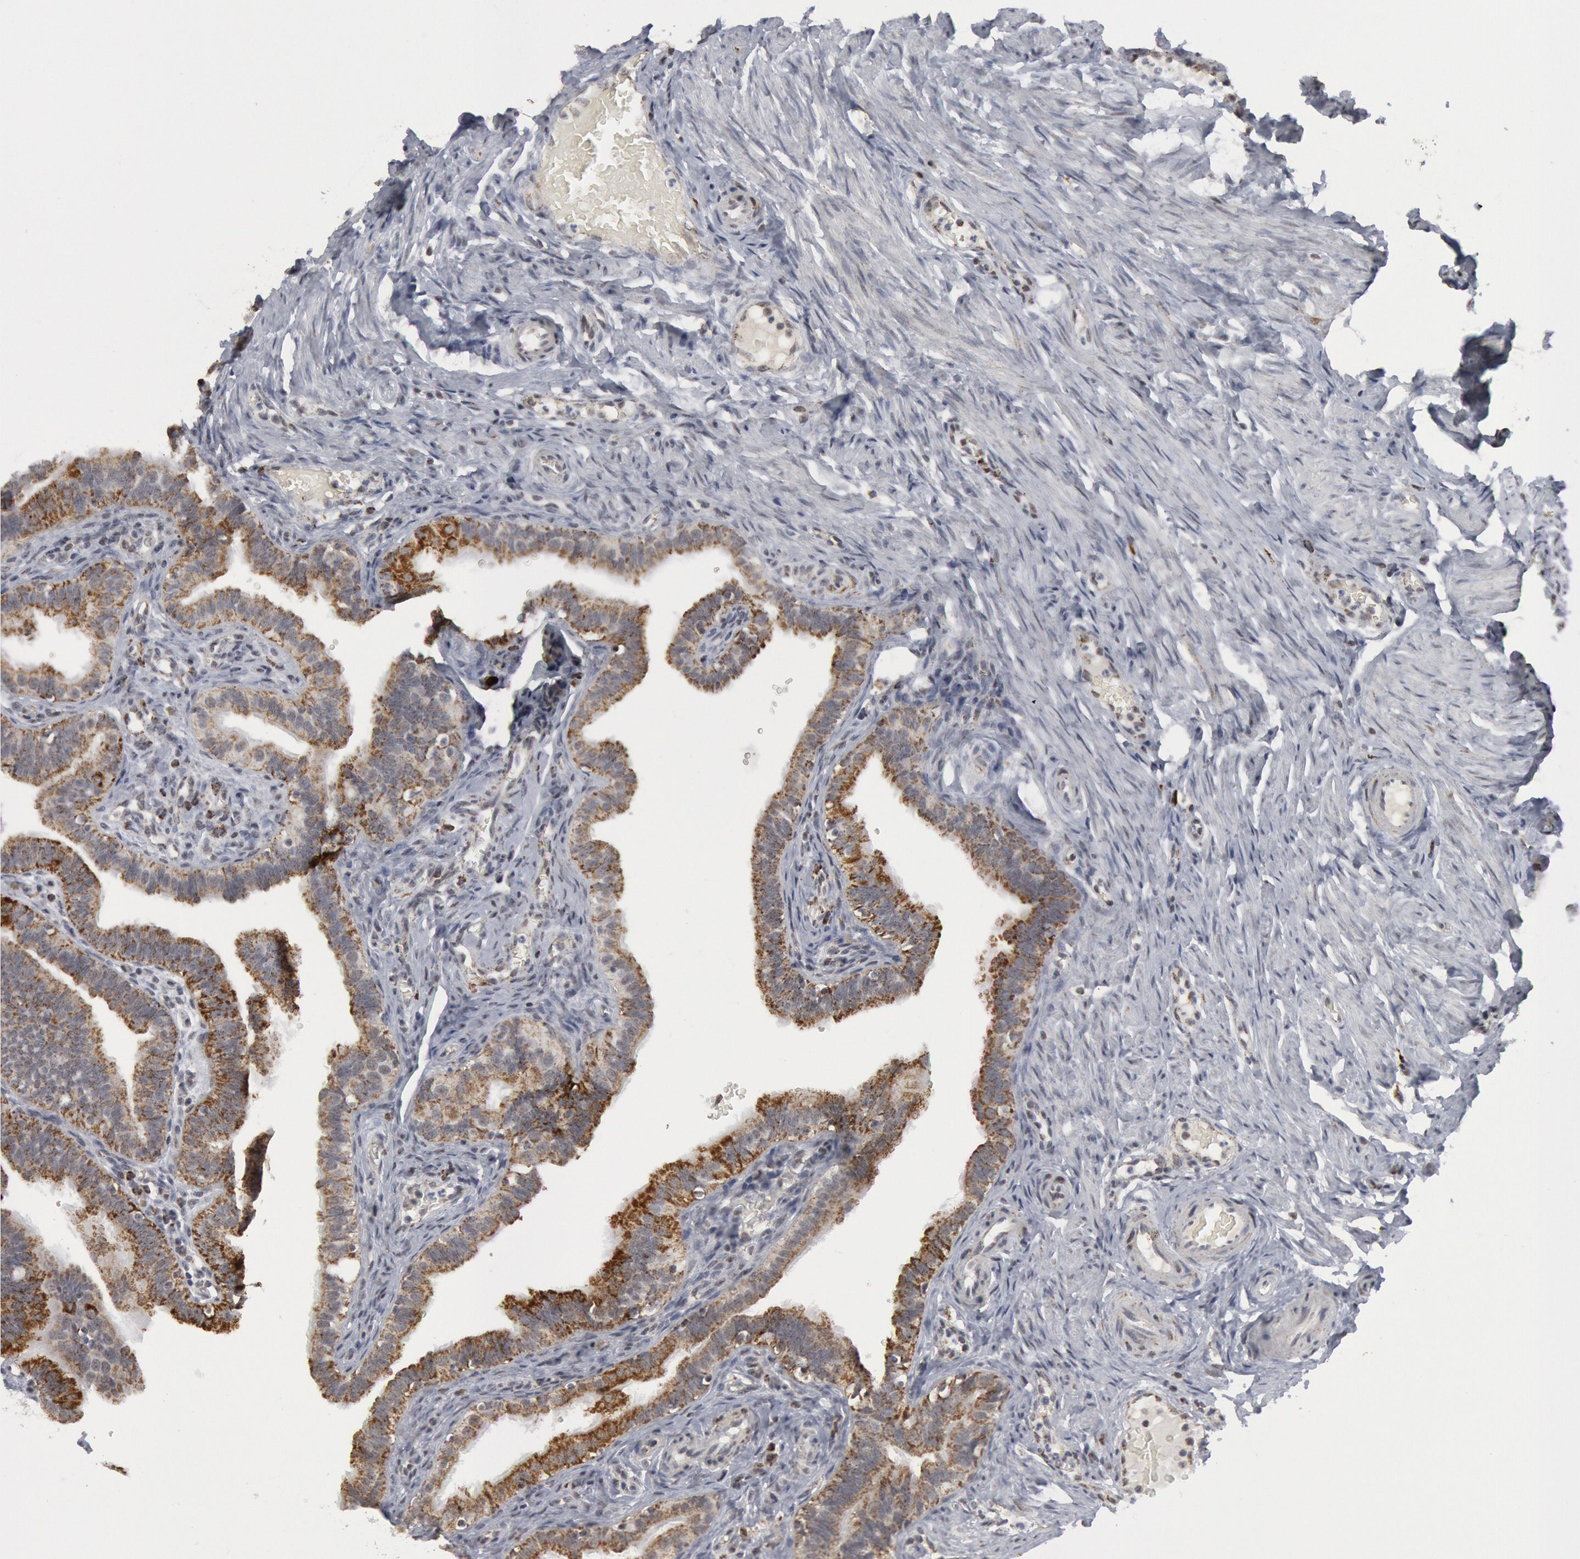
{"staining": {"intensity": "moderate", "quantity": ">75%", "location": "cytoplasmic/membranous"}, "tissue": "fallopian tube", "cell_type": "Glandular cells", "image_type": "normal", "snomed": [{"axis": "morphology", "description": "Normal tissue, NOS"}, {"axis": "topography", "description": "Fallopian tube"}, {"axis": "topography", "description": "Ovary"}], "caption": "Immunohistochemistry image of unremarkable fallopian tube: fallopian tube stained using immunohistochemistry (IHC) demonstrates medium levels of moderate protein expression localized specifically in the cytoplasmic/membranous of glandular cells, appearing as a cytoplasmic/membranous brown color.", "gene": "CASP9", "patient": {"sex": "female", "age": 51}}